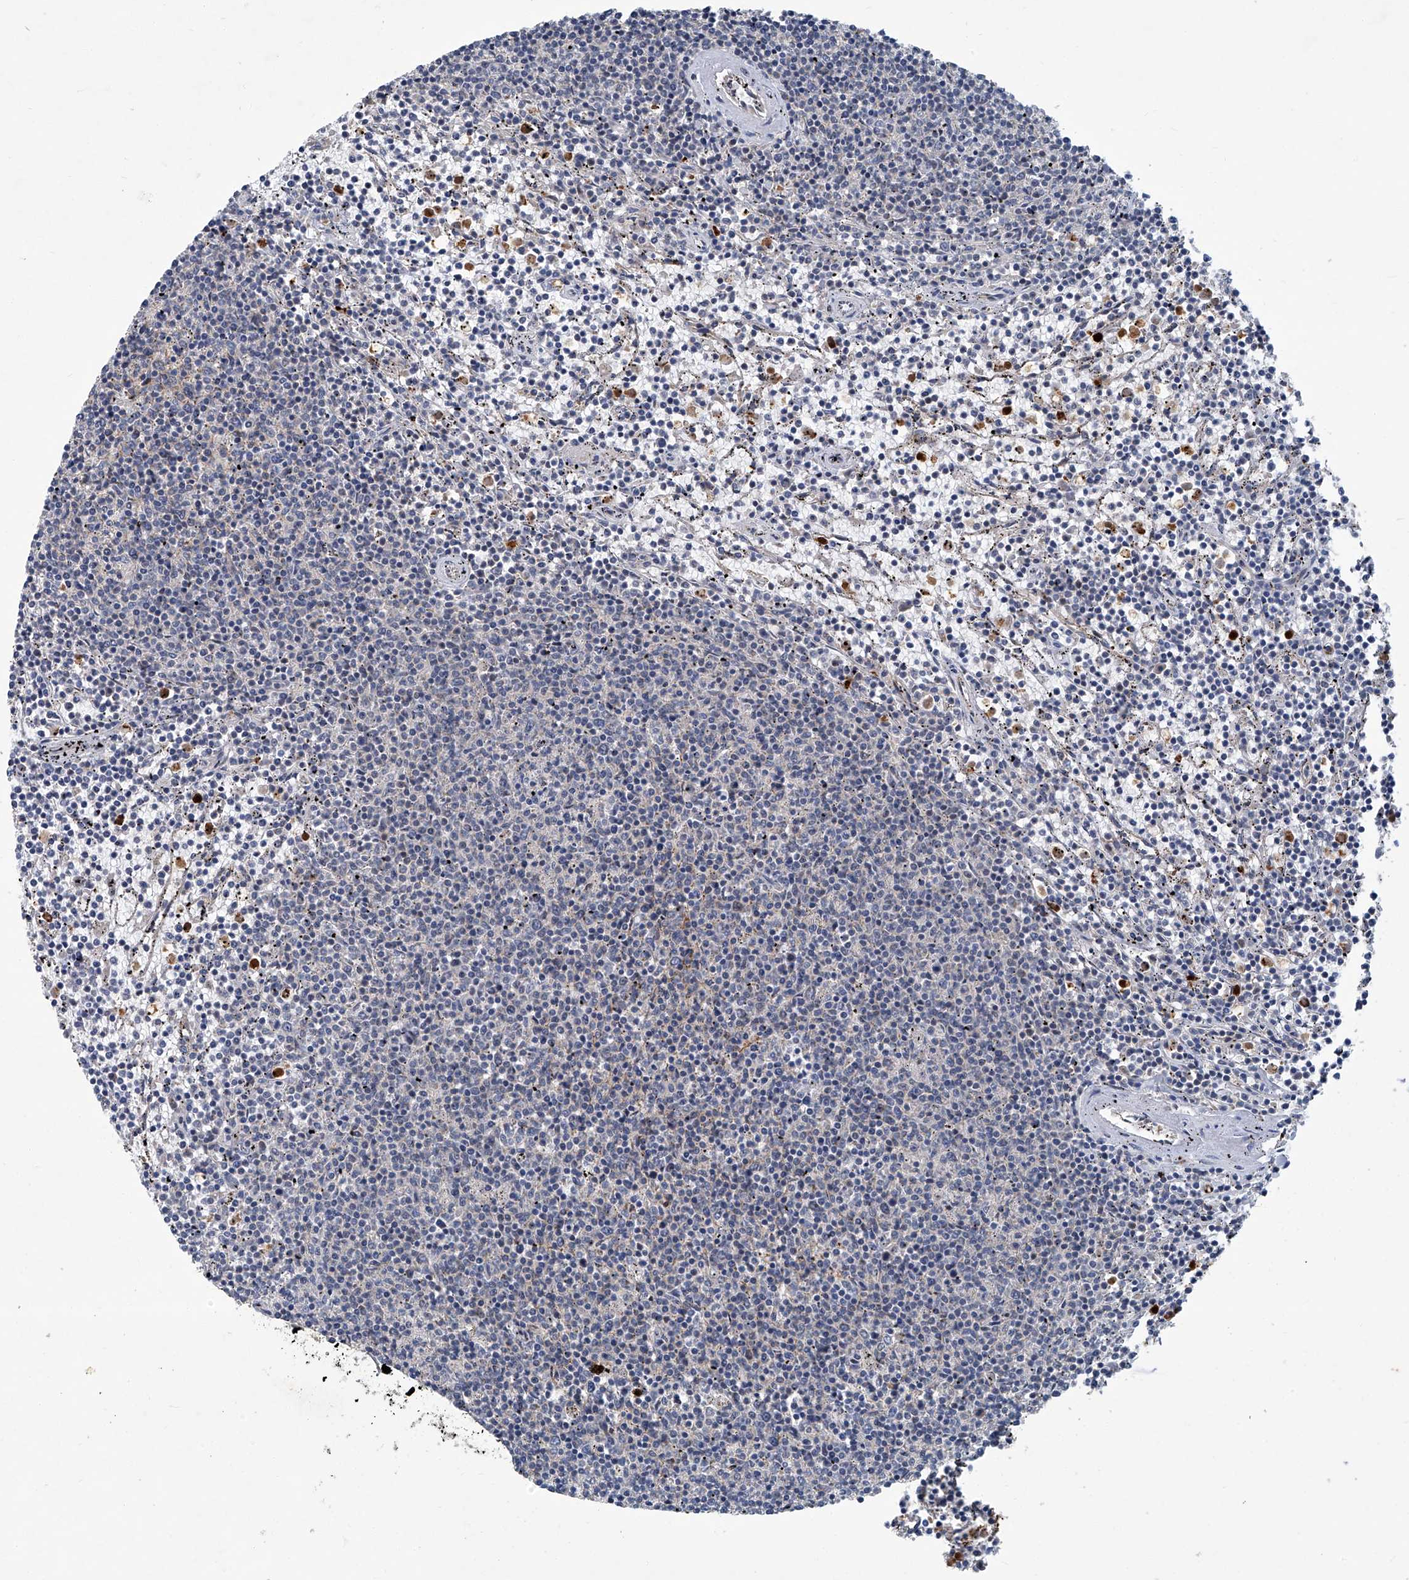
{"staining": {"intensity": "negative", "quantity": "none", "location": "none"}, "tissue": "lymphoma", "cell_type": "Tumor cells", "image_type": "cancer", "snomed": [{"axis": "morphology", "description": "Malignant lymphoma, non-Hodgkin's type, Low grade"}, {"axis": "topography", "description": "Spleen"}], "caption": "Lymphoma was stained to show a protein in brown. There is no significant expression in tumor cells.", "gene": "AKNAD1", "patient": {"sex": "female", "age": 50}}